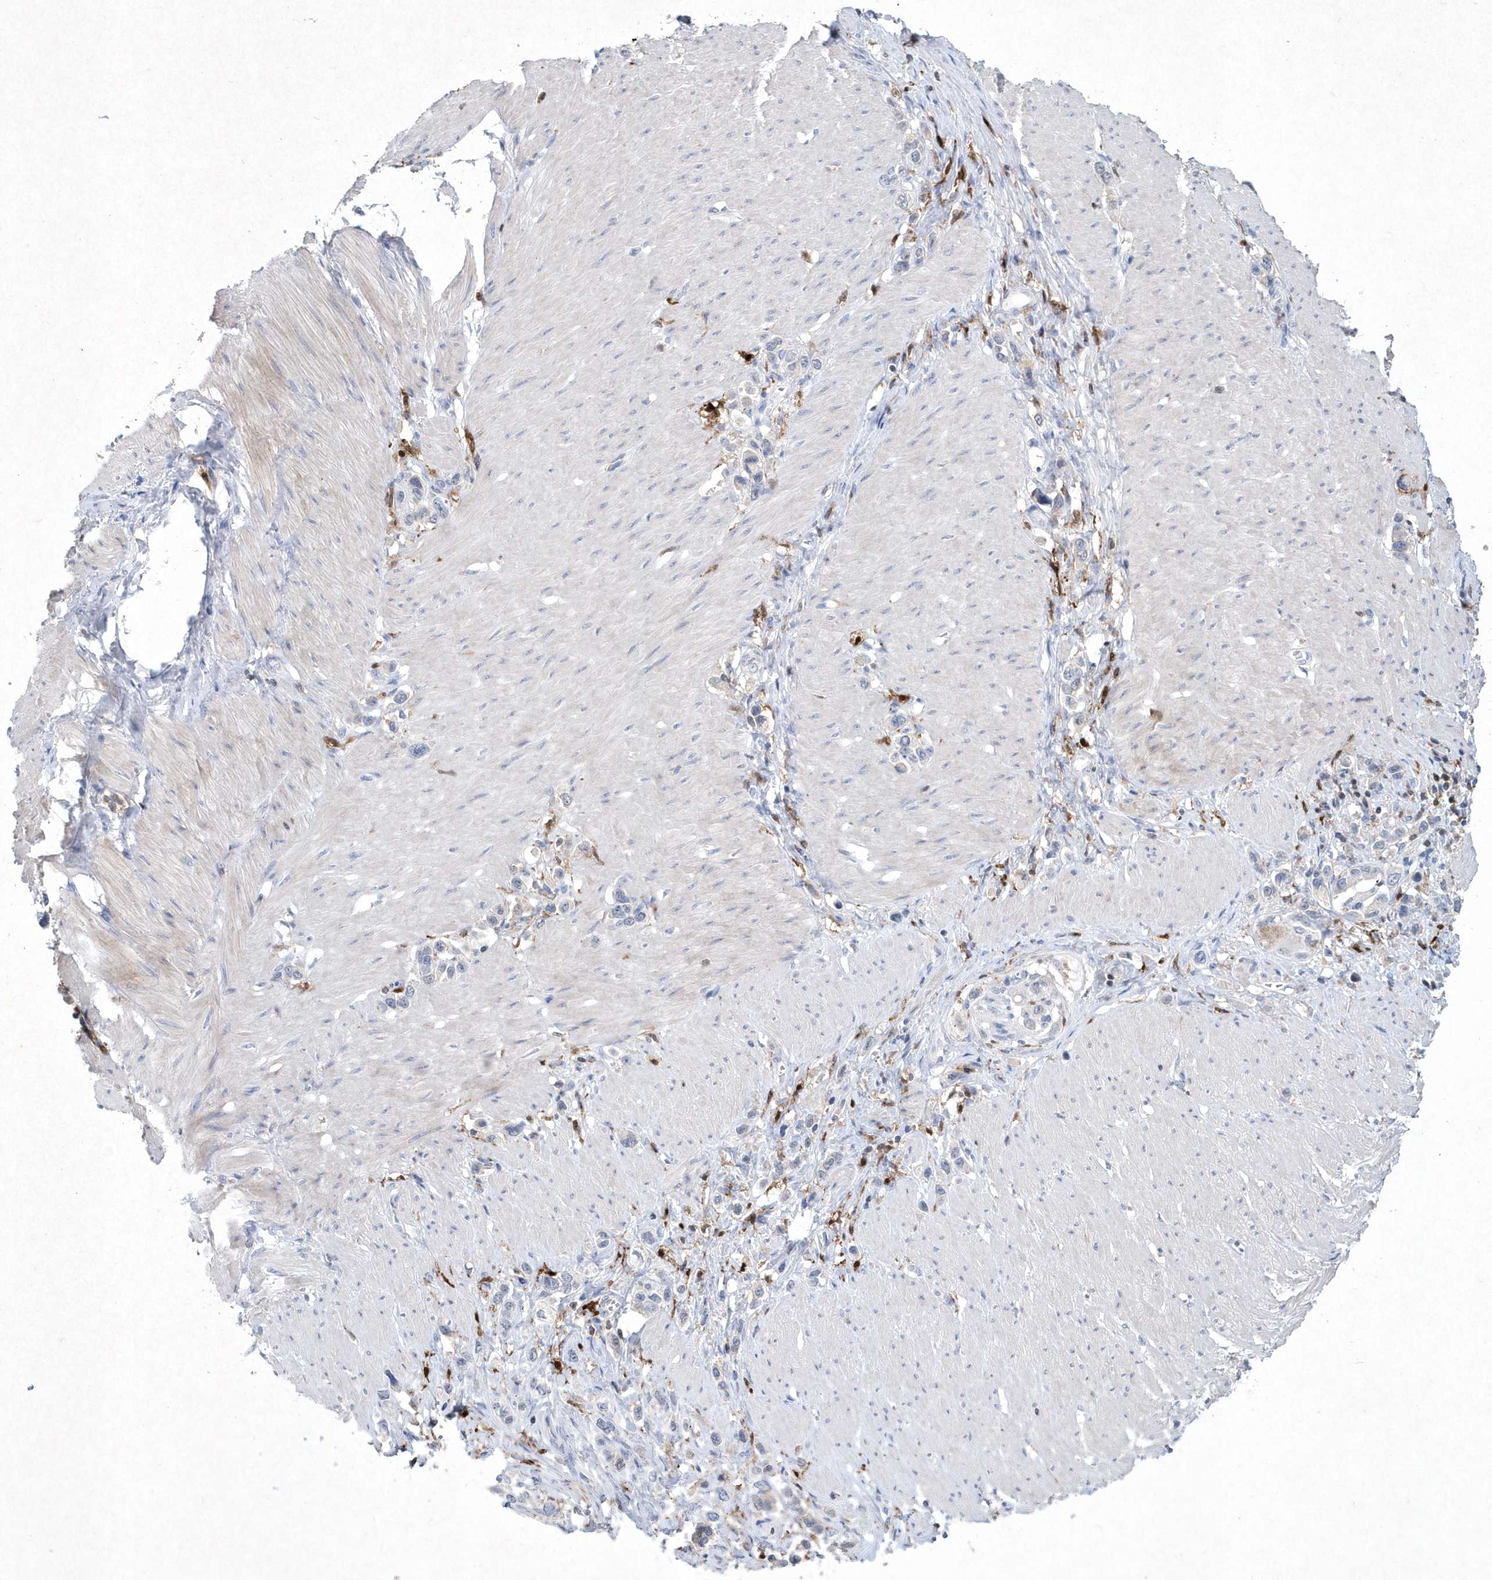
{"staining": {"intensity": "negative", "quantity": "none", "location": "none"}, "tissue": "stomach cancer", "cell_type": "Tumor cells", "image_type": "cancer", "snomed": [{"axis": "morphology", "description": "Normal tissue, NOS"}, {"axis": "morphology", "description": "Adenocarcinoma, NOS"}, {"axis": "topography", "description": "Stomach, upper"}, {"axis": "topography", "description": "Stomach"}], "caption": "Tumor cells are negative for protein expression in human stomach cancer (adenocarcinoma). (DAB (3,3'-diaminobenzidine) IHC with hematoxylin counter stain).", "gene": "BHLHA15", "patient": {"sex": "female", "age": 65}}